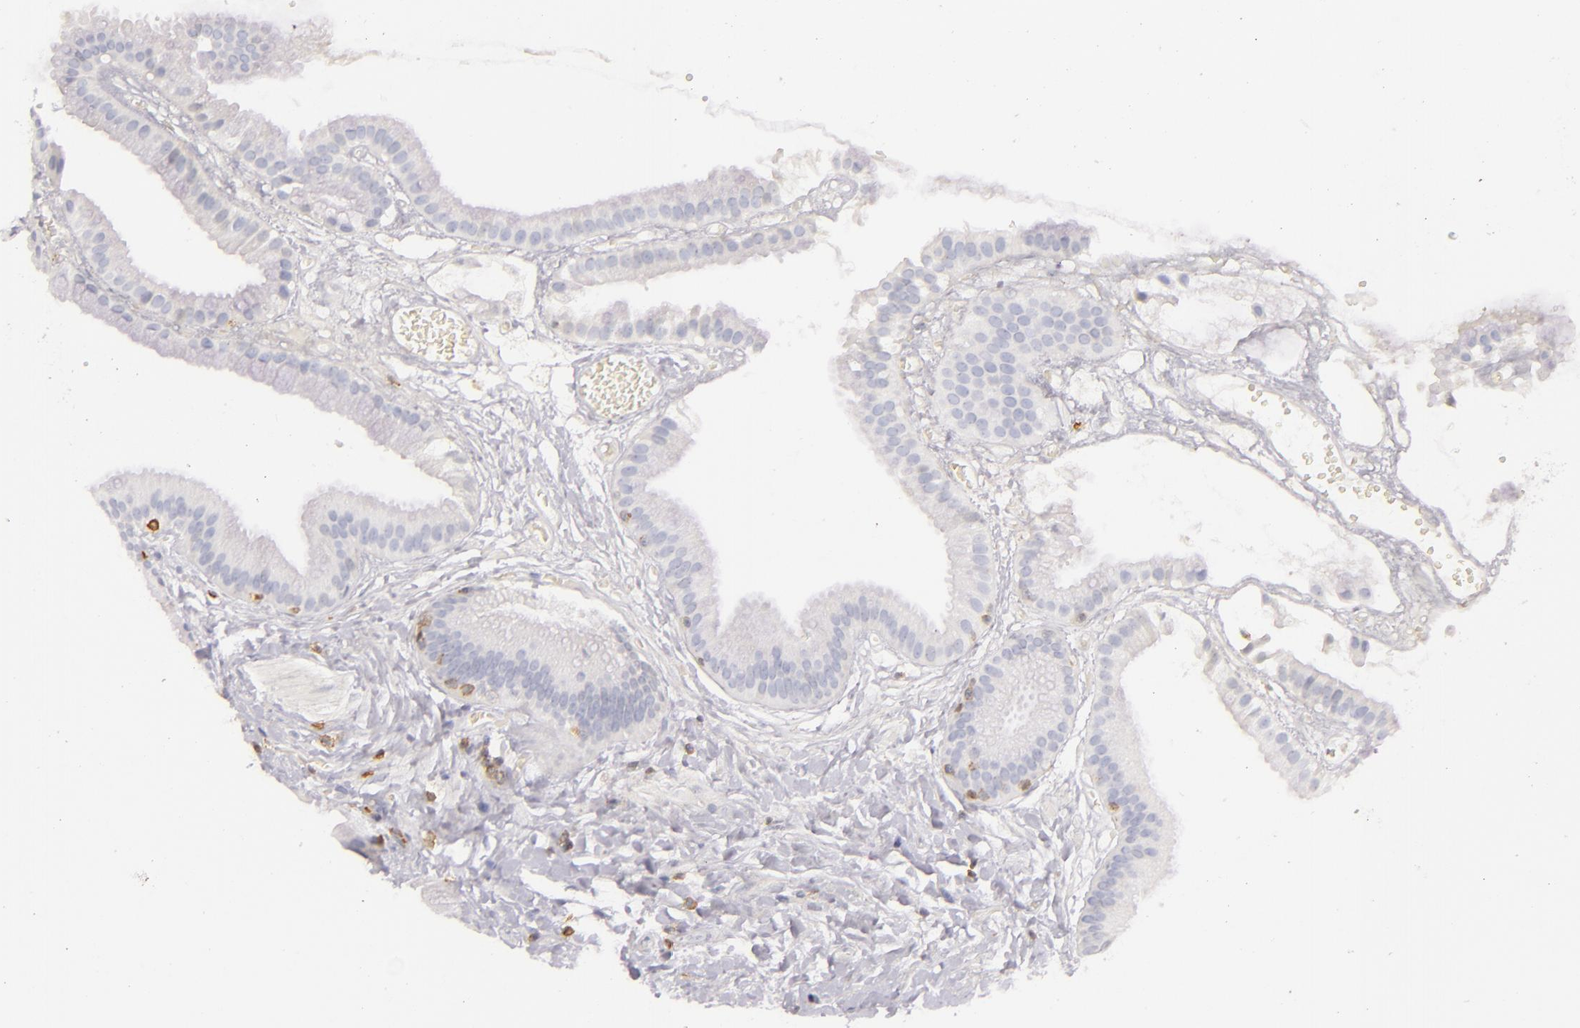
{"staining": {"intensity": "negative", "quantity": "none", "location": "none"}, "tissue": "gallbladder", "cell_type": "Glandular cells", "image_type": "normal", "snomed": [{"axis": "morphology", "description": "Normal tissue, NOS"}, {"axis": "topography", "description": "Gallbladder"}], "caption": "Immunohistochemistry (IHC) image of normal gallbladder: human gallbladder stained with DAB demonstrates no significant protein expression in glandular cells. (DAB IHC visualized using brightfield microscopy, high magnification).", "gene": "LAT", "patient": {"sex": "female", "age": 63}}